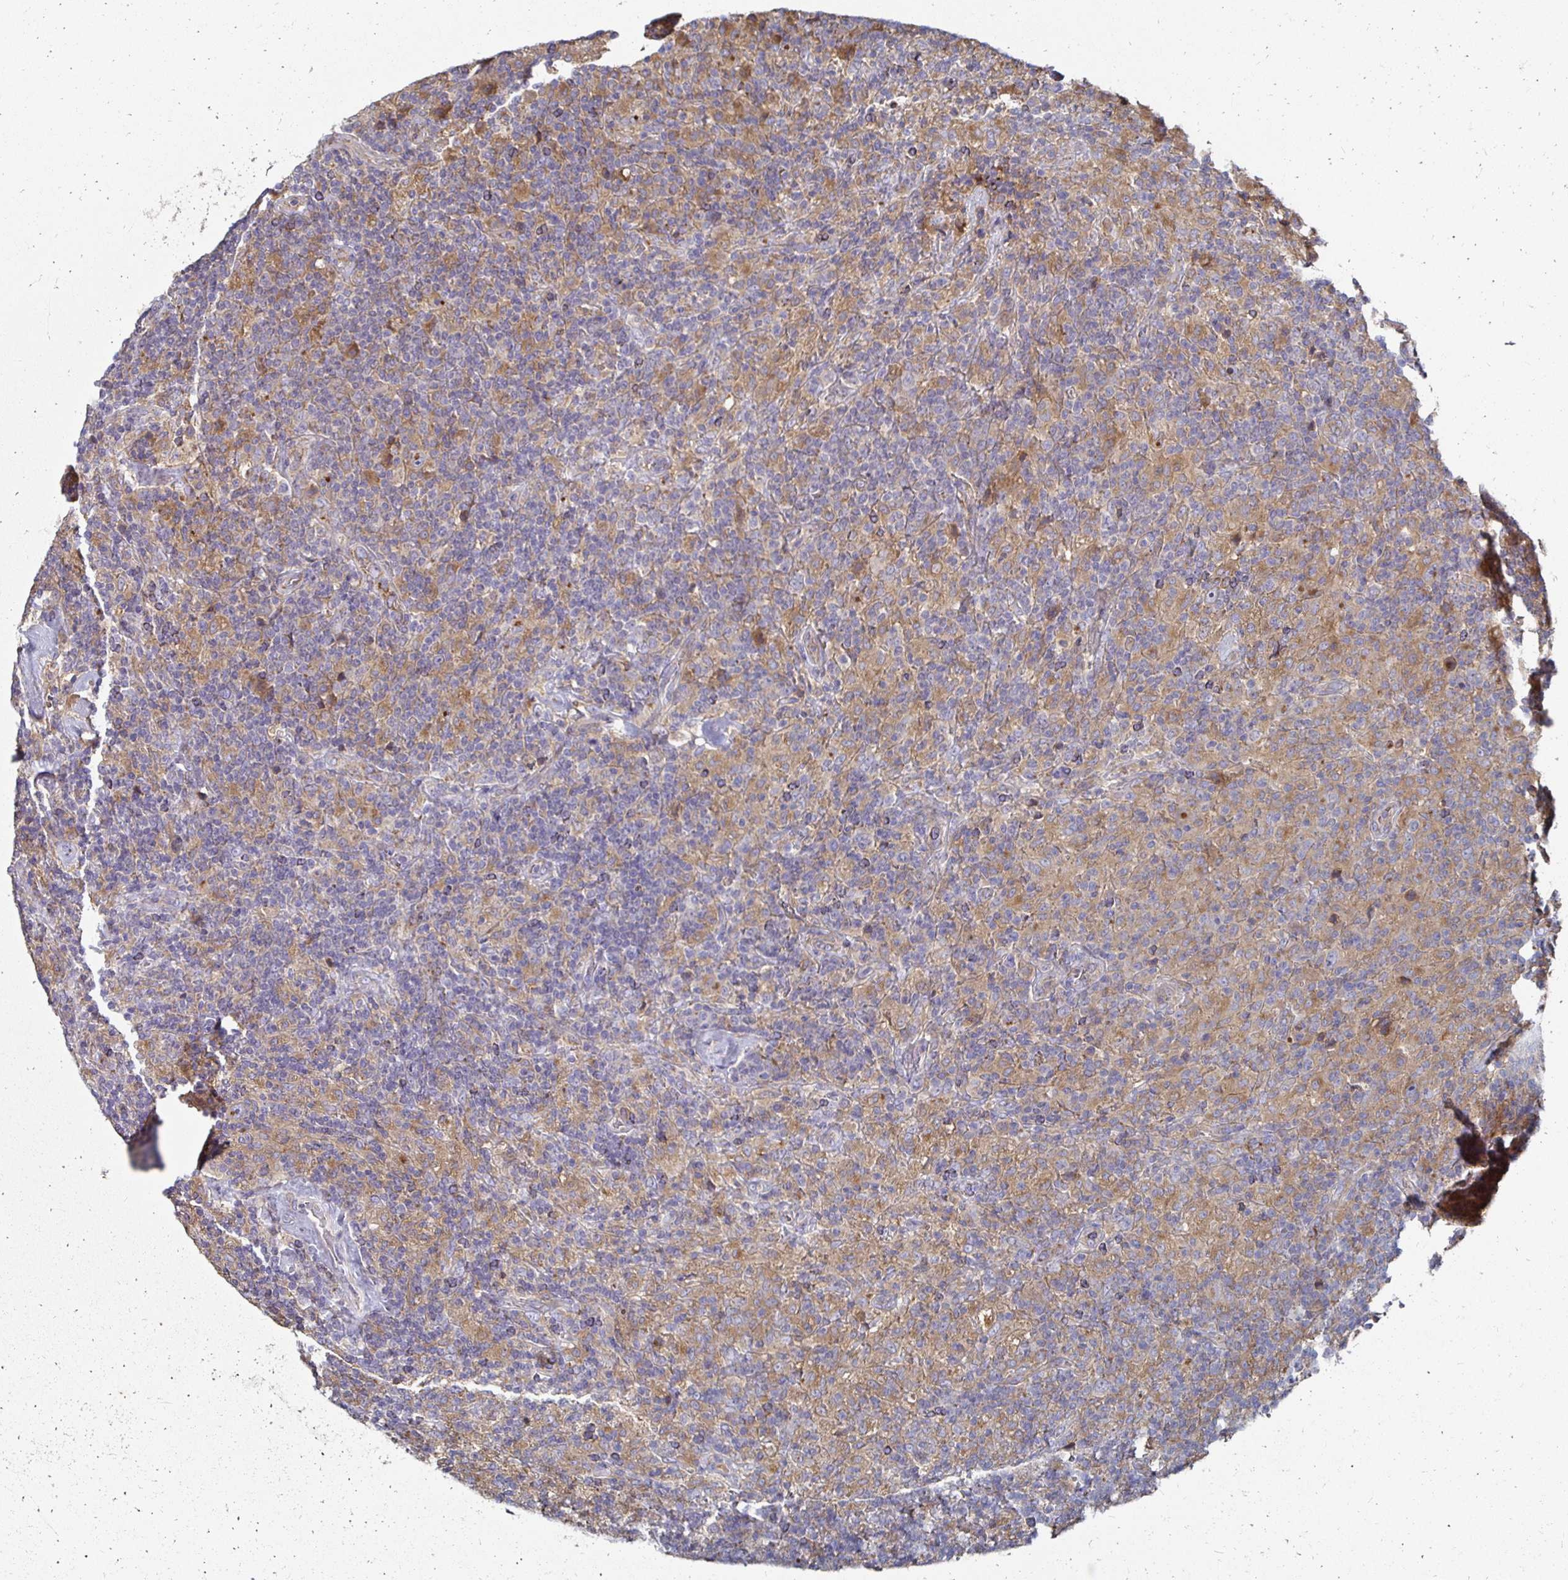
{"staining": {"intensity": "negative", "quantity": "none", "location": "none"}, "tissue": "lymphoma", "cell_type": "Tumor cells", "image_type": "cancer", "snomed": [{"axis": "morphology", "description": "Hodgkin's disease, NOS"}, {"axis": "topography", "description": "Lymph node"}], "caption": "IHC of Hodgkin's disease exhibits no expression in tumor cells. Nuclei are stained in blue.", "gene": "NCSTN", "patient": {"sex": "male", "age": 70}}